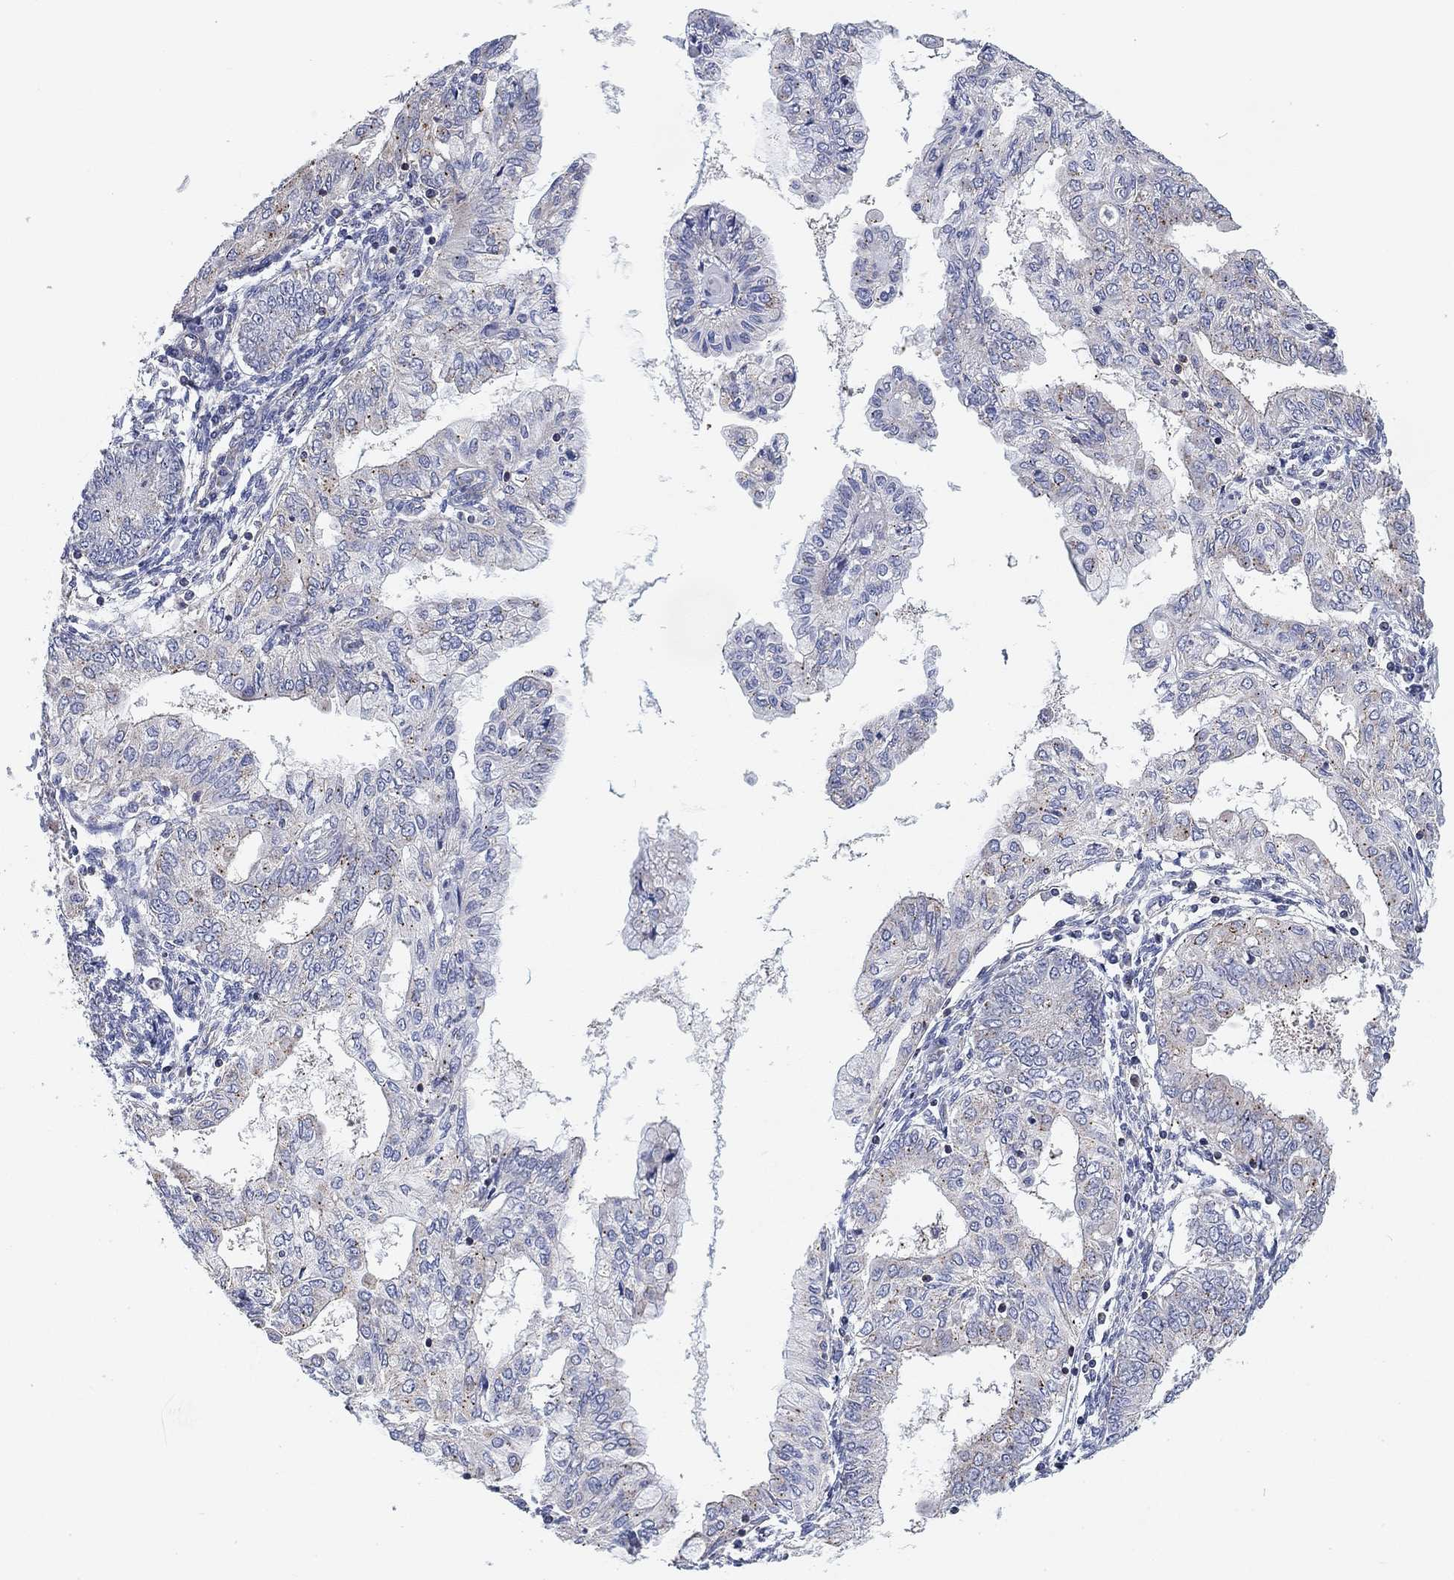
{"staining": {"intensity": "negative", "quantity": "none", "location": "none"}, "tissue": "endometrial cancer", "cell_type": "Tumor cells", "image_type": "cancer", "snomed": [{"axis": "morphology", "description": "Adenocarcinoma, NOS"}, {"axis": "topography", "description": "Endometrium"}], "caption": "High magnification brightfield microscopy of endometrial adenocarcinoma stained with DAB (3,3'-diaminobenzidine) (brown) and counterstained with hematoxylin (blue): tumor cells show no significant positivity.", "gene": "NACAD", "patient": {"sex": "female", "age": 68}}